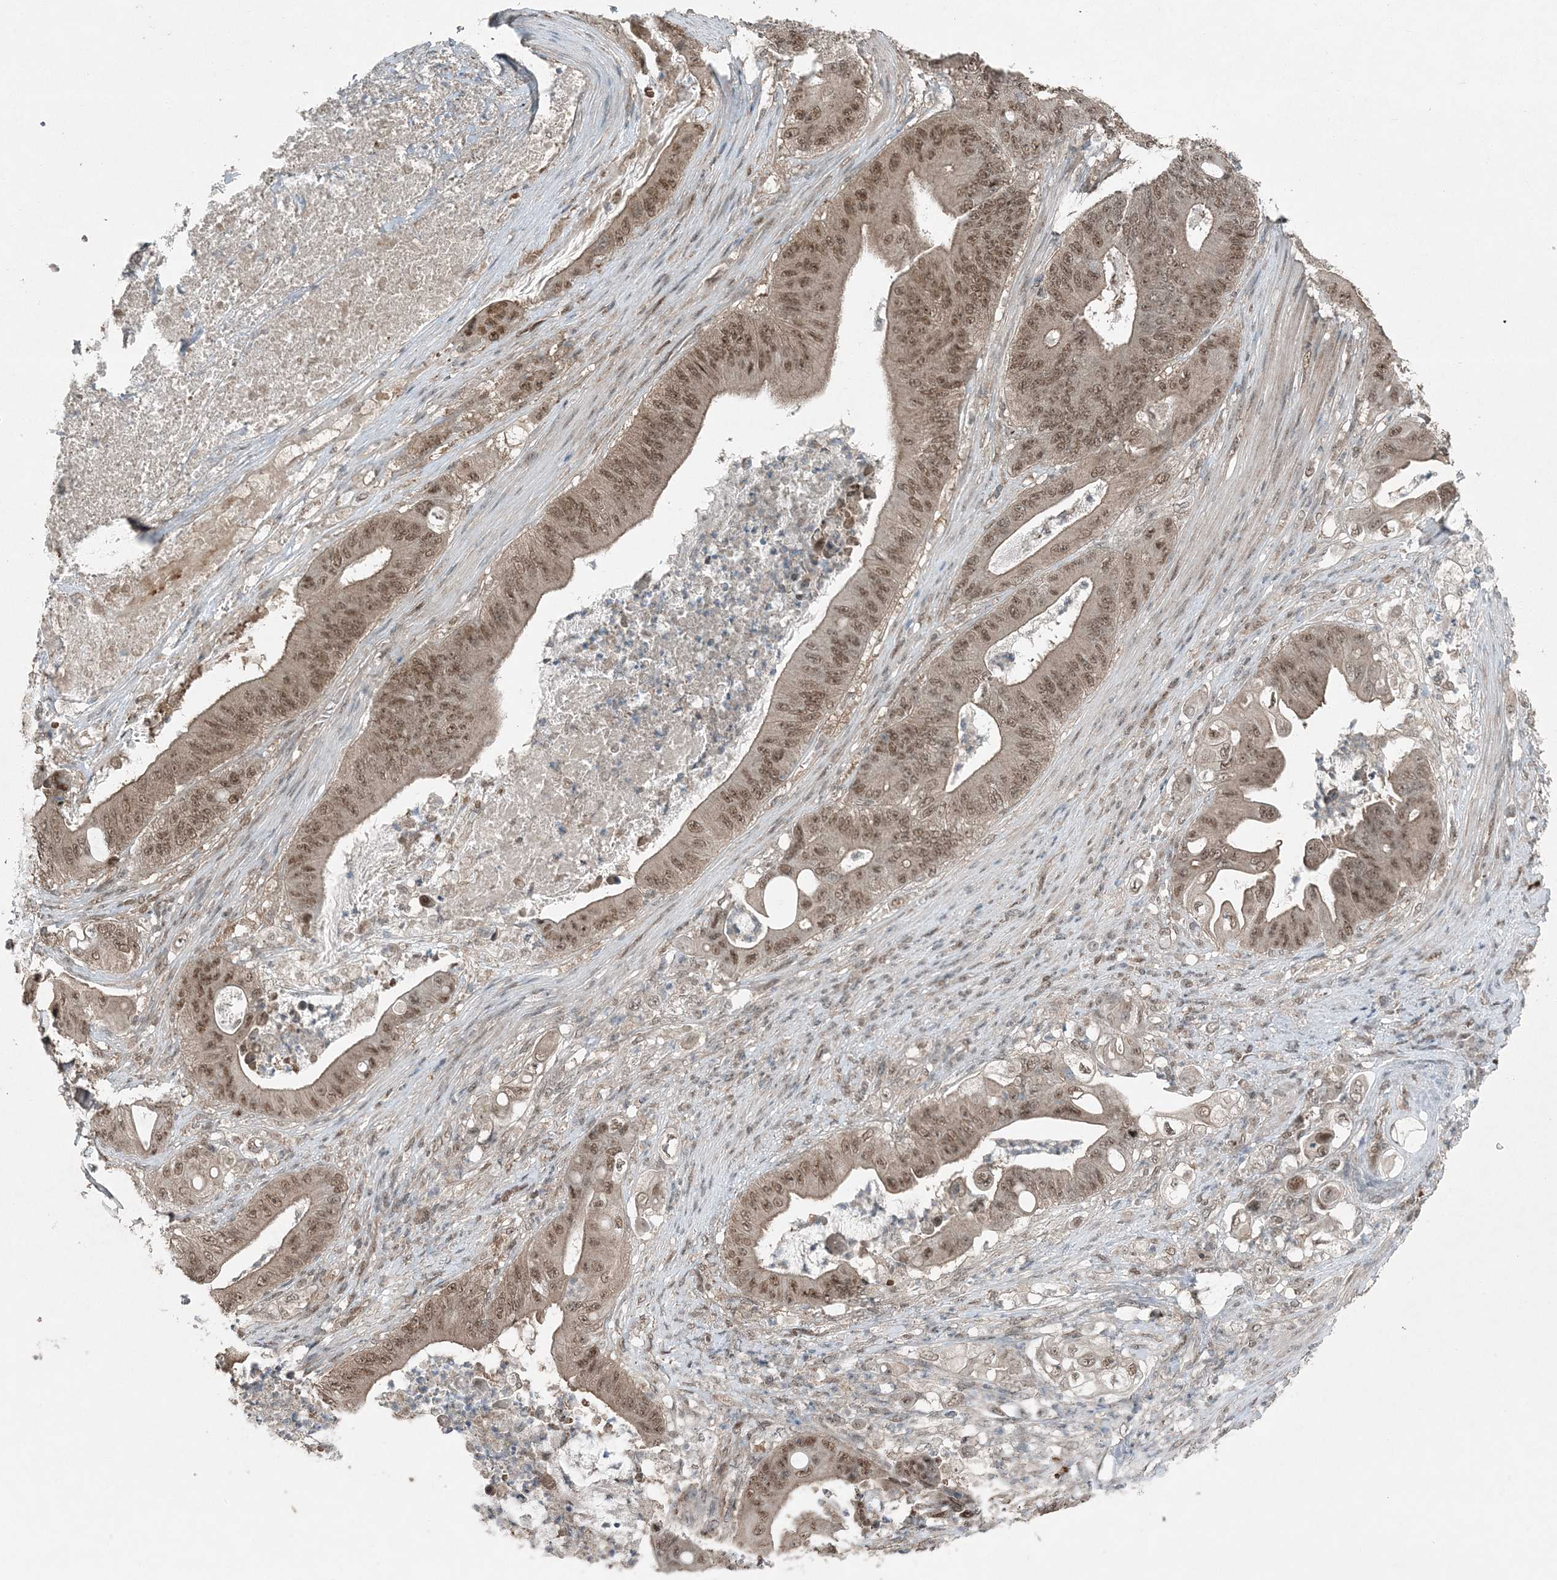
{"staining": {"intensity": "moderate", "quantity": ">75%", "location": "nuclear"}, "tissue": "stomach cancer", "cell_type": "Tumor cells", "image_type": "cancer", "snomed": [{"axis": "morphology", "description": "Adenocarcinoma, NOS"}, {"axis": "topography", "description": "Stomach"}], "caption": "Adenocarcinoma (stomach) was stained to show a protein in brown. There is medium levels of moderate nuclear staining in about >75% of tumor cells.", "gene": "COPS7B", "patient": {"sex": "female", "age": 73}}